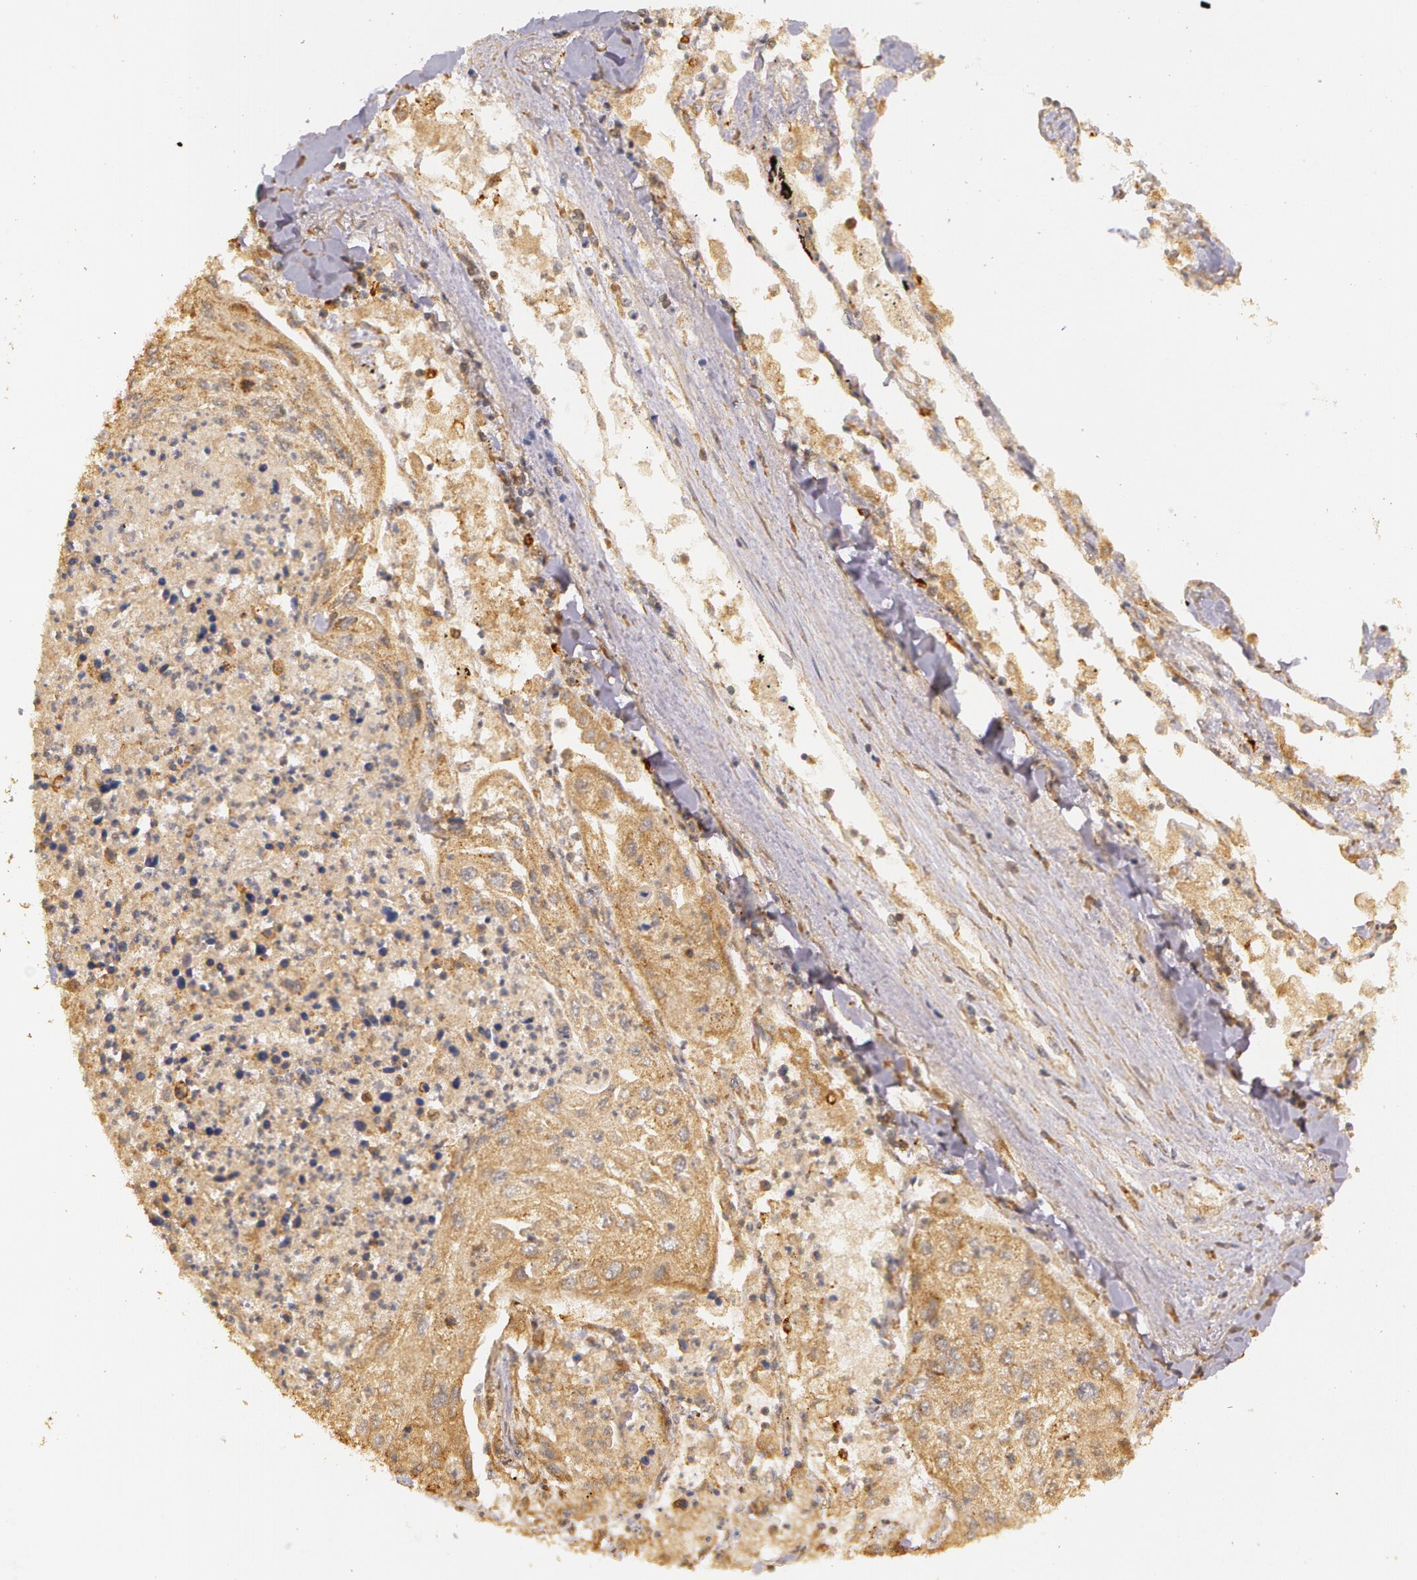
{"staining": {"intensity": "moderate", "quantity": ">75%", "location": "cytoplasmic/membranous"}, "tissue": "lung cancer", "cell_type": "Tumor cells", "image_type": "cancer", "snomed": [{"axis": "morphology", "description": "Squamous cell carcinoma, NOS"}, {"axis": "topography", "description": "Lung"}], "caption": "This is a micrograph of IHC staining of squamous cell carcinoma (lung), which shows moderate expression in the cytoplasmic/membranous of tumor cells.", "gene": "ASCC2", "patient": {"sex": "male", "age": 75}}